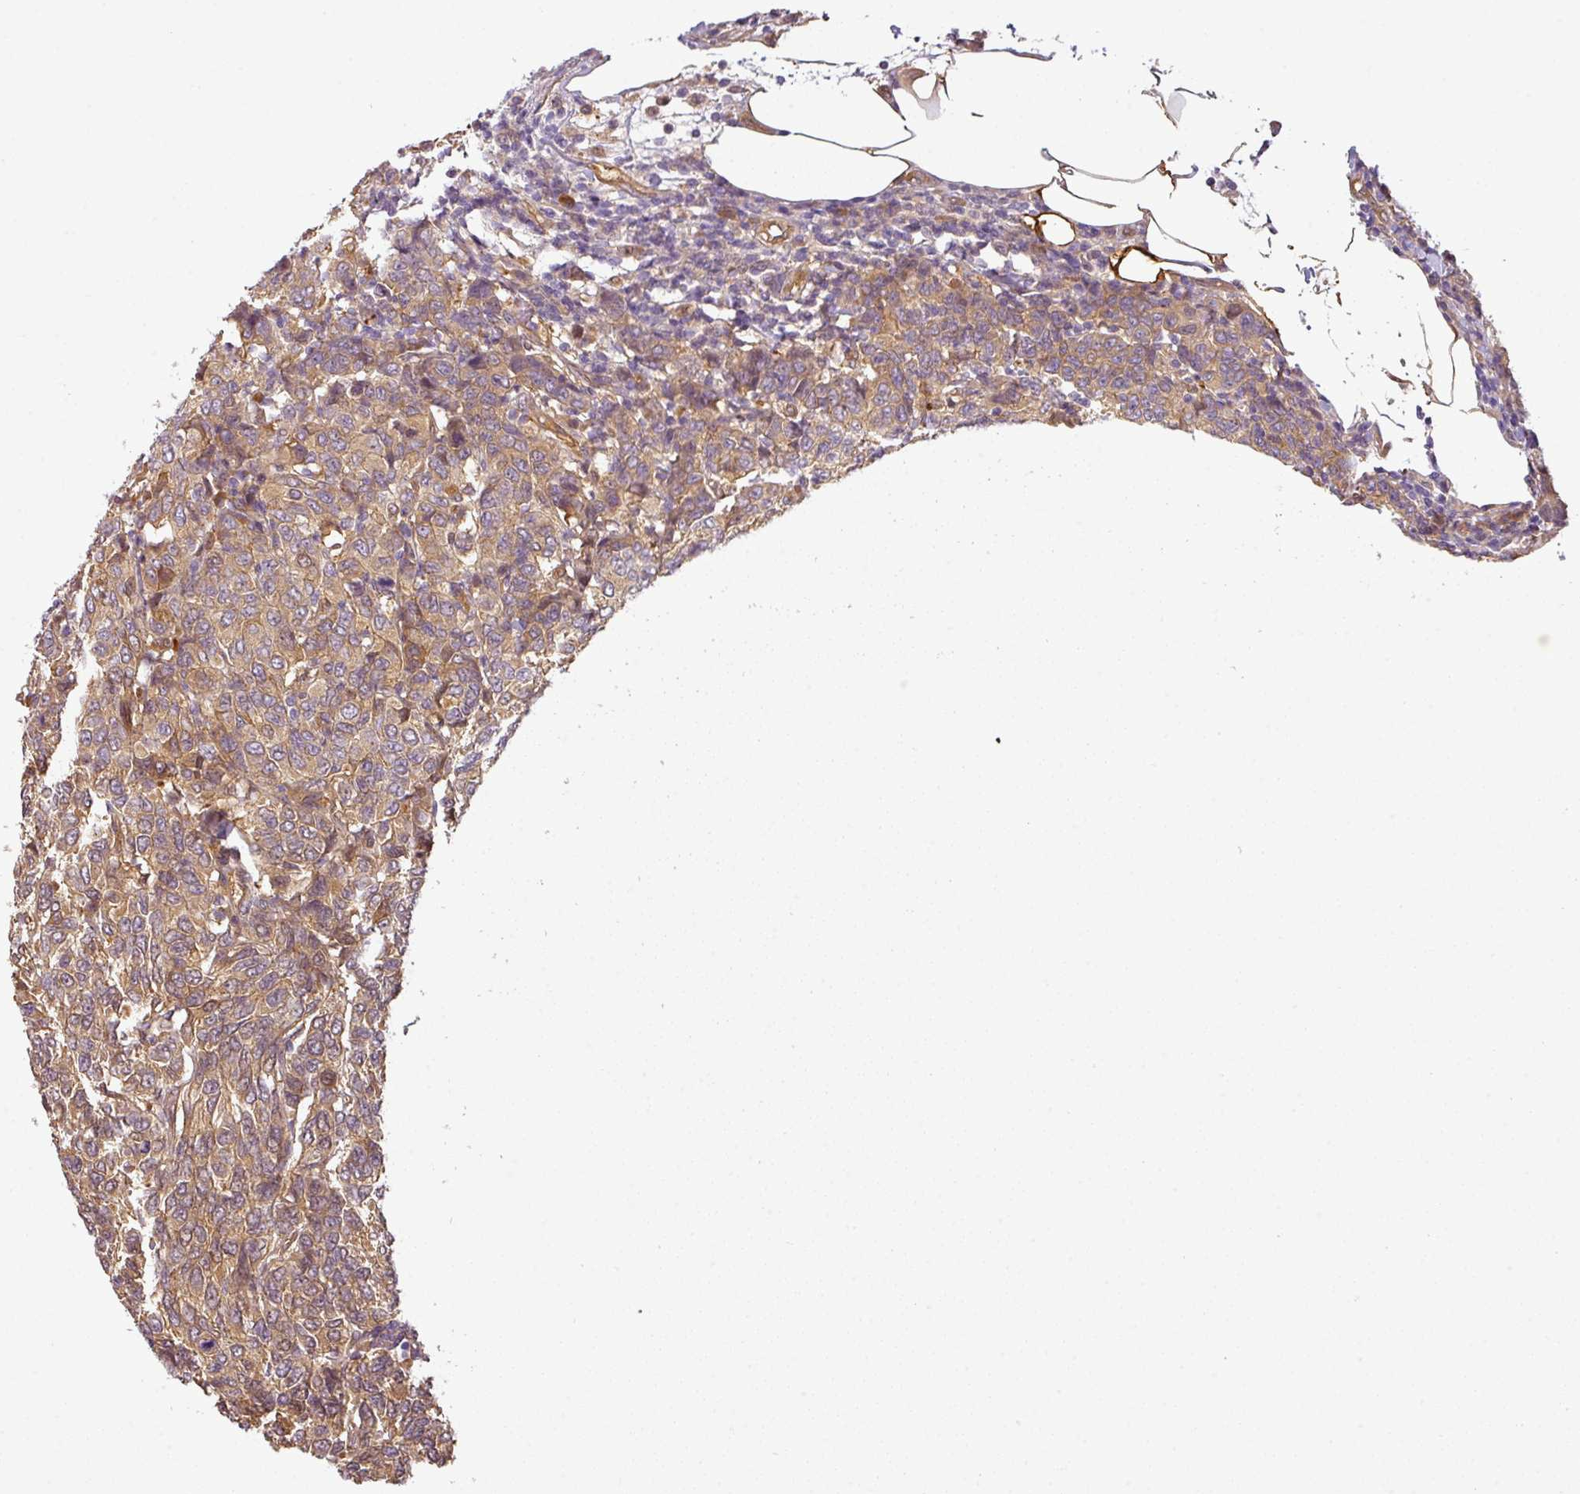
{"staining": {"intensity": "moderate", "quantity": ">75%", "location": "cytoplasmic/membranous"}, "tissue": "breast cancer", "cell_type": "Tumor cells", "image_type": "cancer", "snomed": [{"axis": "morphology", "description": "Duct carcinoma"}, {"axis": "topography", "description": "Breast"}], "caption": "Breast intraductal carcinoma tissue exhibits moderate cytoplasmic/membranous staining in approximately >75% of tumor cells, visualized by immunohistochemistry. (IHC, brightfield microscopy, high magnification).", "gene": "ANKRD18A", "patient": {"sex": "female", "age": 55}}